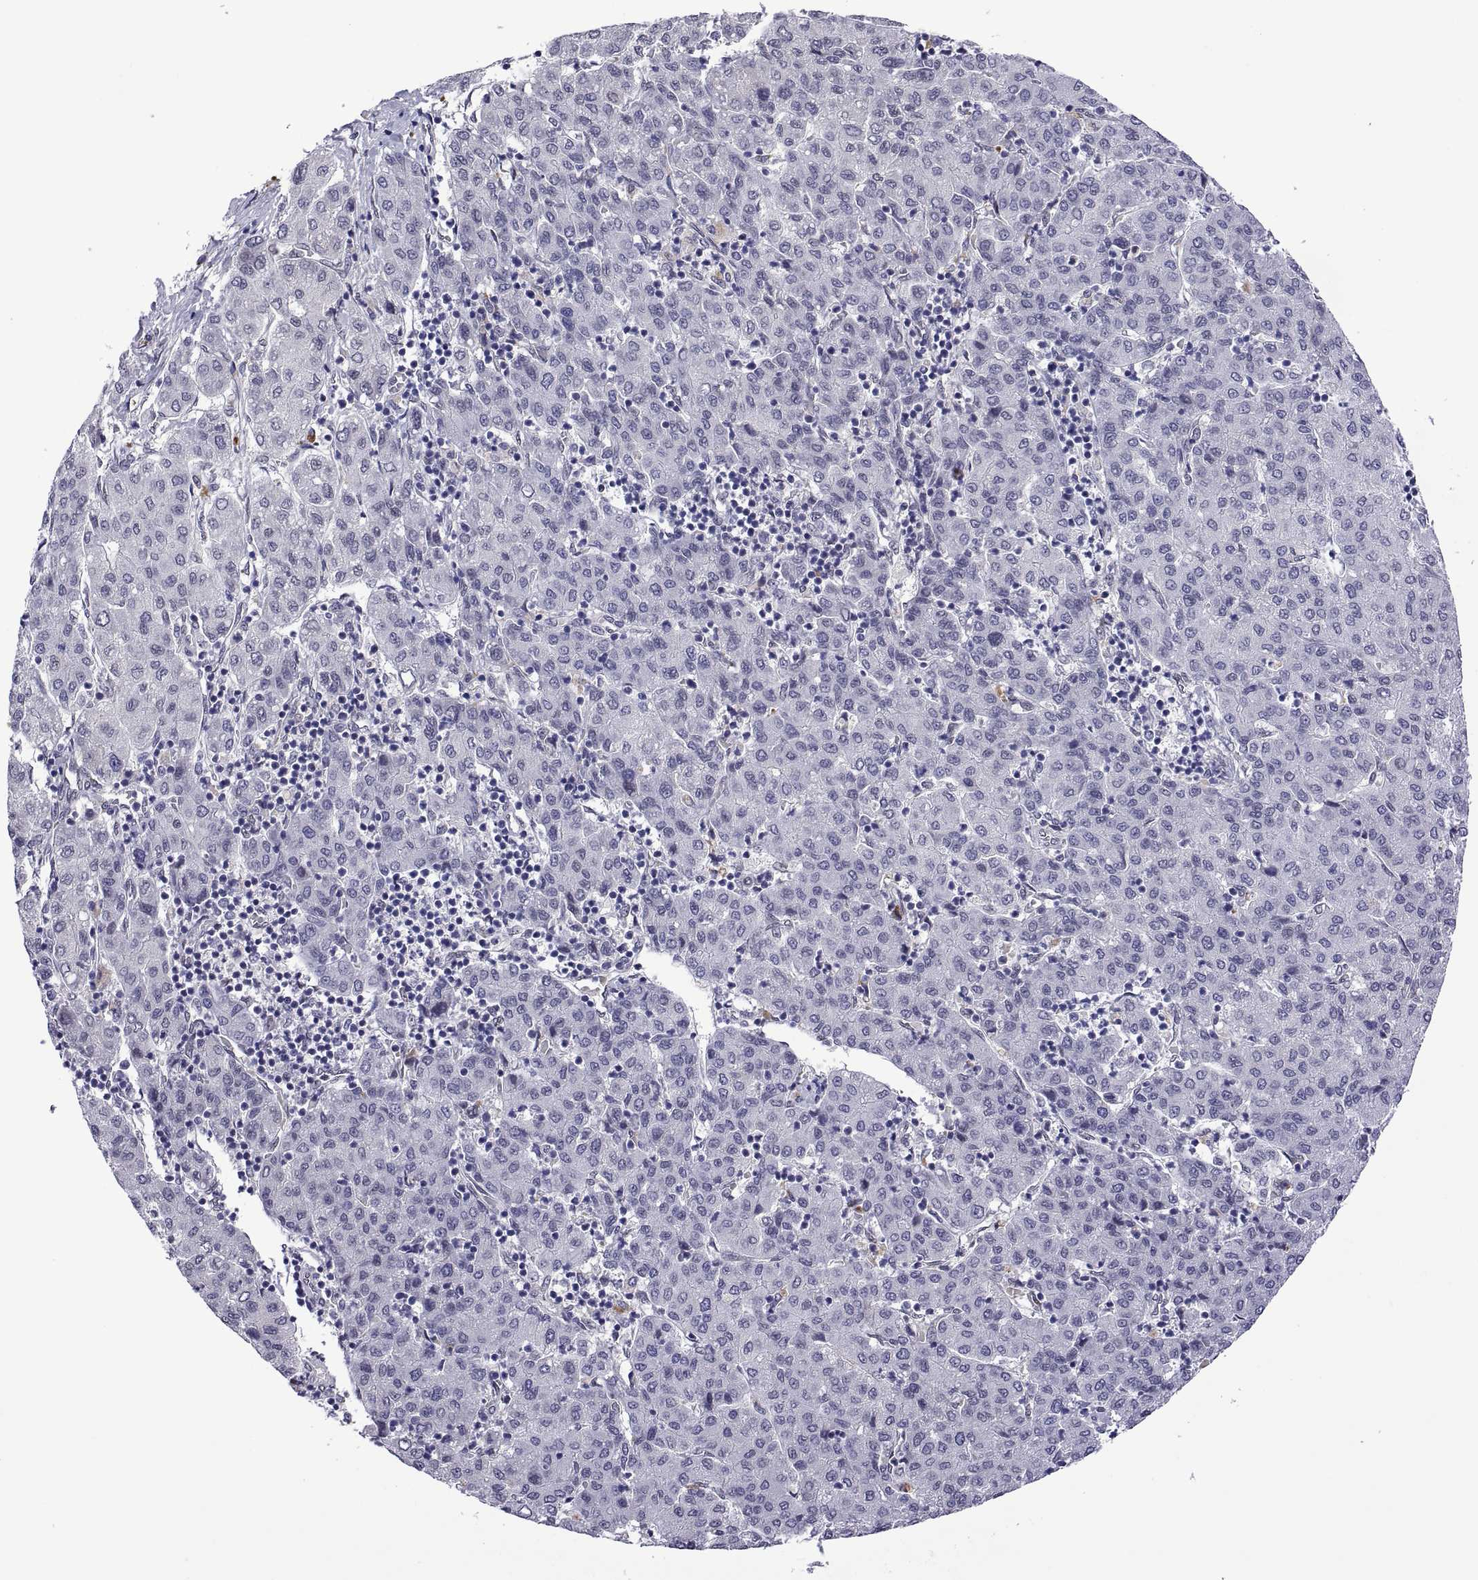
{"staining": {"intensity": "negative", "quantity": "none", "location": "none"}, "tissue": "liver cancer", "cell_type": "Tumor cells", "image_type": "cancer", "snomed": [{"axis": "morphology", "description": "Carcinoma, Hepatocellular, NOS"}, {"axis": "topography", "description": "Liver"}], "caption": "There is no significant positivity in tumor cells of hepatocellular carcinoma (liver). (DAB immunohistochemistry with hematoxylin counter stain).", "gene": "NR4A1", "patient": {"sex": "male", "age": 65}}